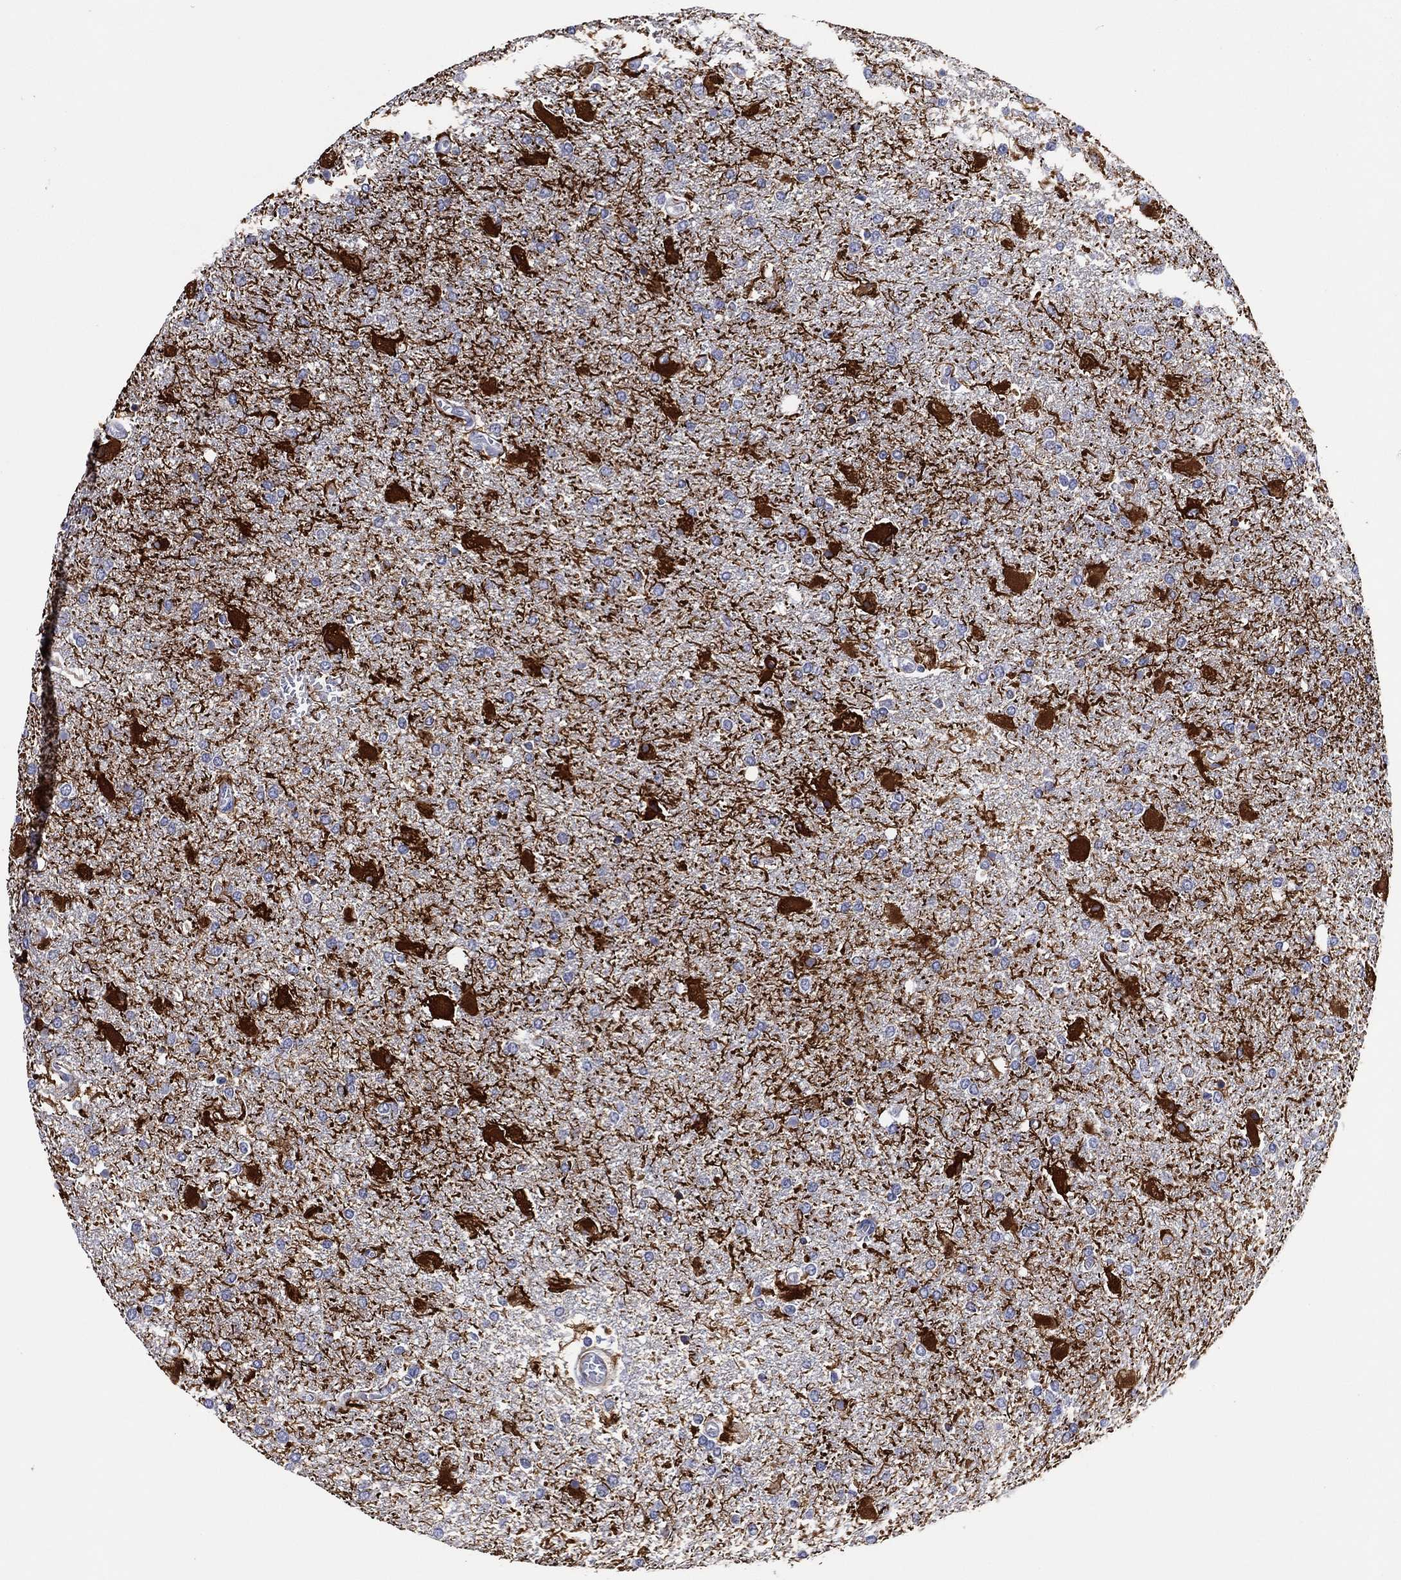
{"staining": {"intensity": "negative", "quantity": "none", "location": "none"}, "tissue": "glioma", "cell_type": "Tumor cells", "image_type": "cancer", "snomed": [{"axis": "morphology", "description": "Glioma, malignant, High grade"}, {"axis": "topography", "description": "Cerebral cortex"}], "caption": "Immunohistochemical staining of high-grade glioma (malignant) demonstrates no significant staining in tumor cells.", "gene": "CLIP3", "patient": {"sex": "male", "age": 79}}